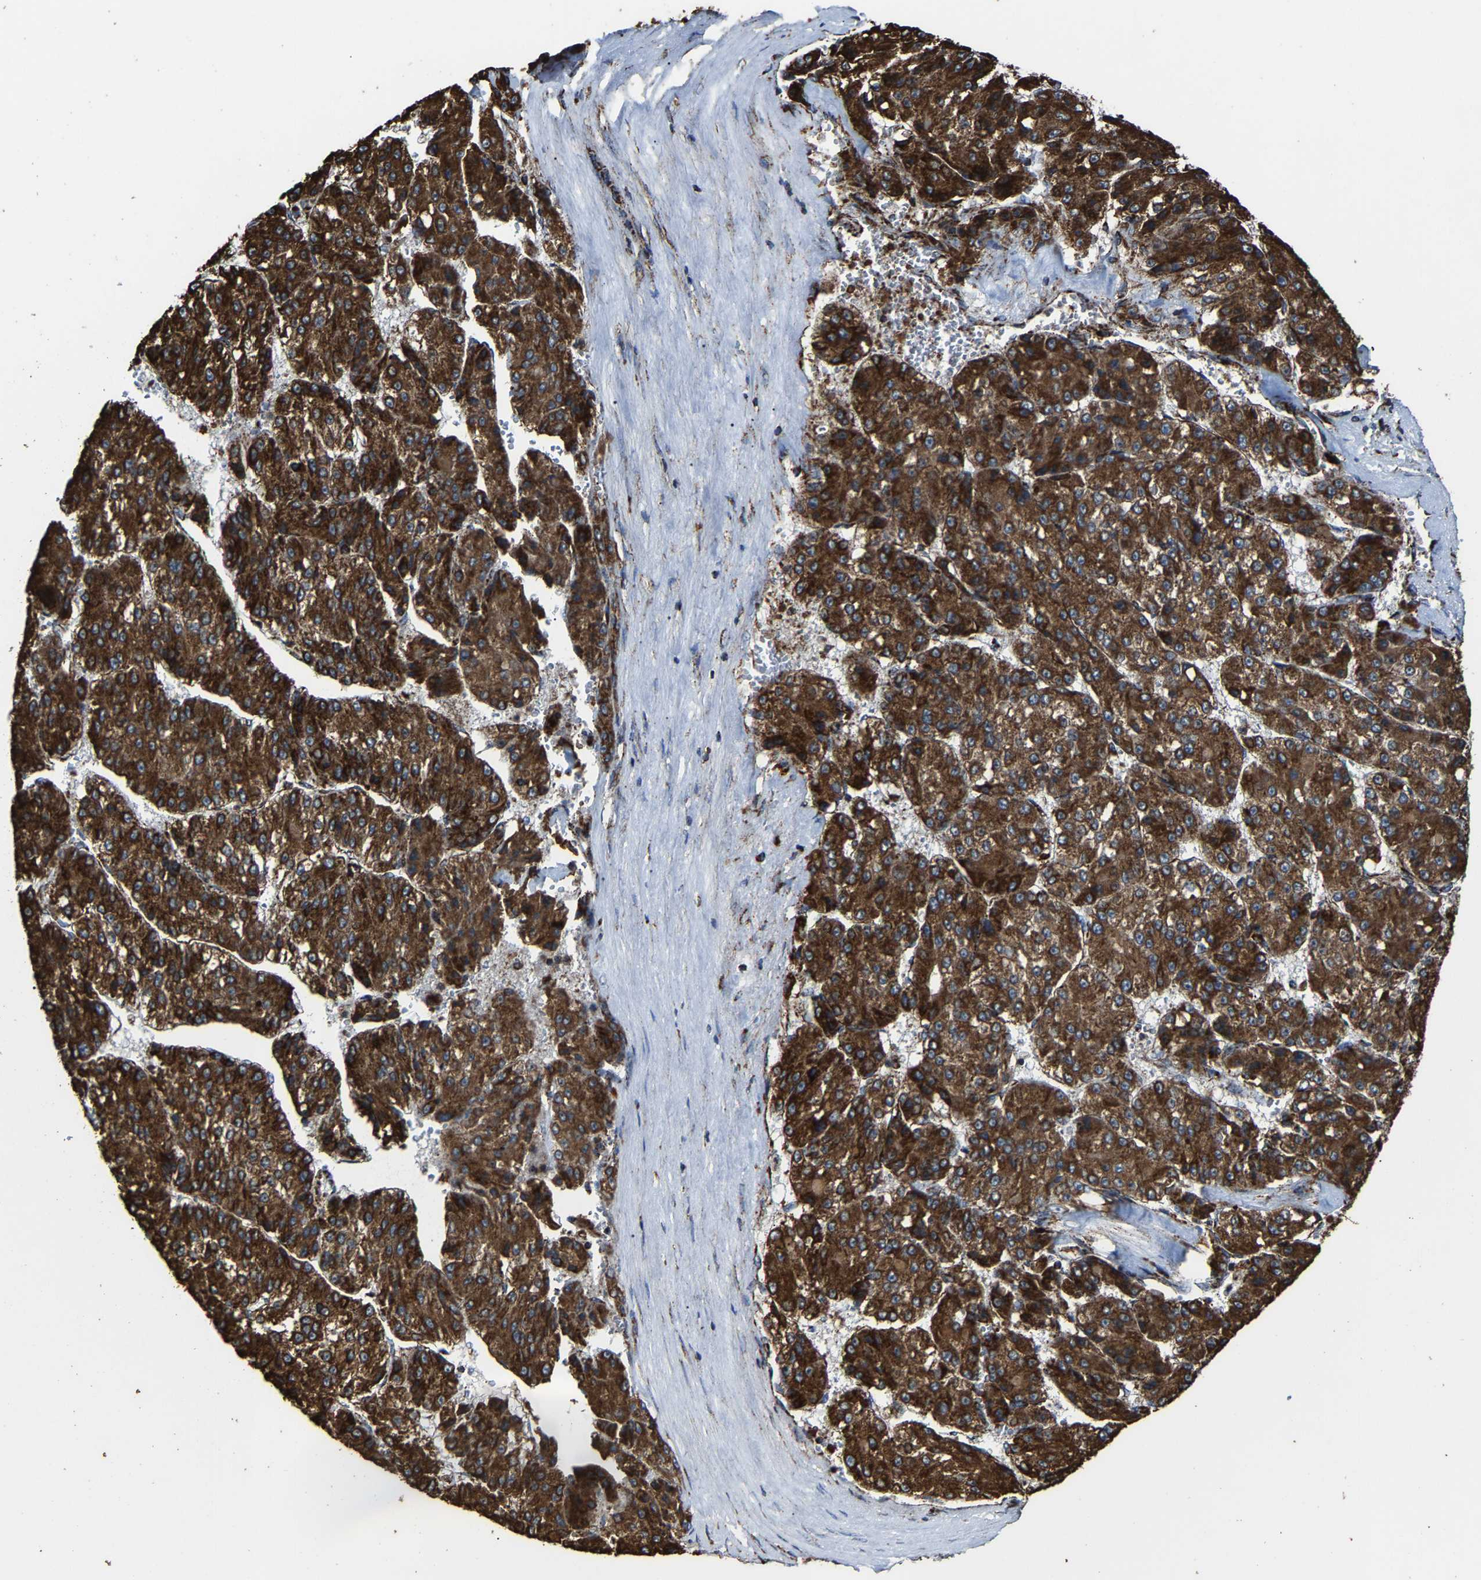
{"staining": {"intensity": "strong", "quantity": ">75%", "location": "cytoplasmic/membranous"}, "tissue": "liver cancer", "cell_type": "Tumor cells", "image_type": "cancer", "snomed": [{"axis": "morphology", "description": "Carcinoma, Hepatocellular, NOS"}, {"axis": "topography", "description": "Liver"}], "caption": "This micrograph displays IHC staining of liver hepatocellular carcinoma, with high strong cytoplasmic/membranous staining in about >75% of tumor cells.", "gene": "NDUFV3", "patient": {"sex": "female", "age": 73}}